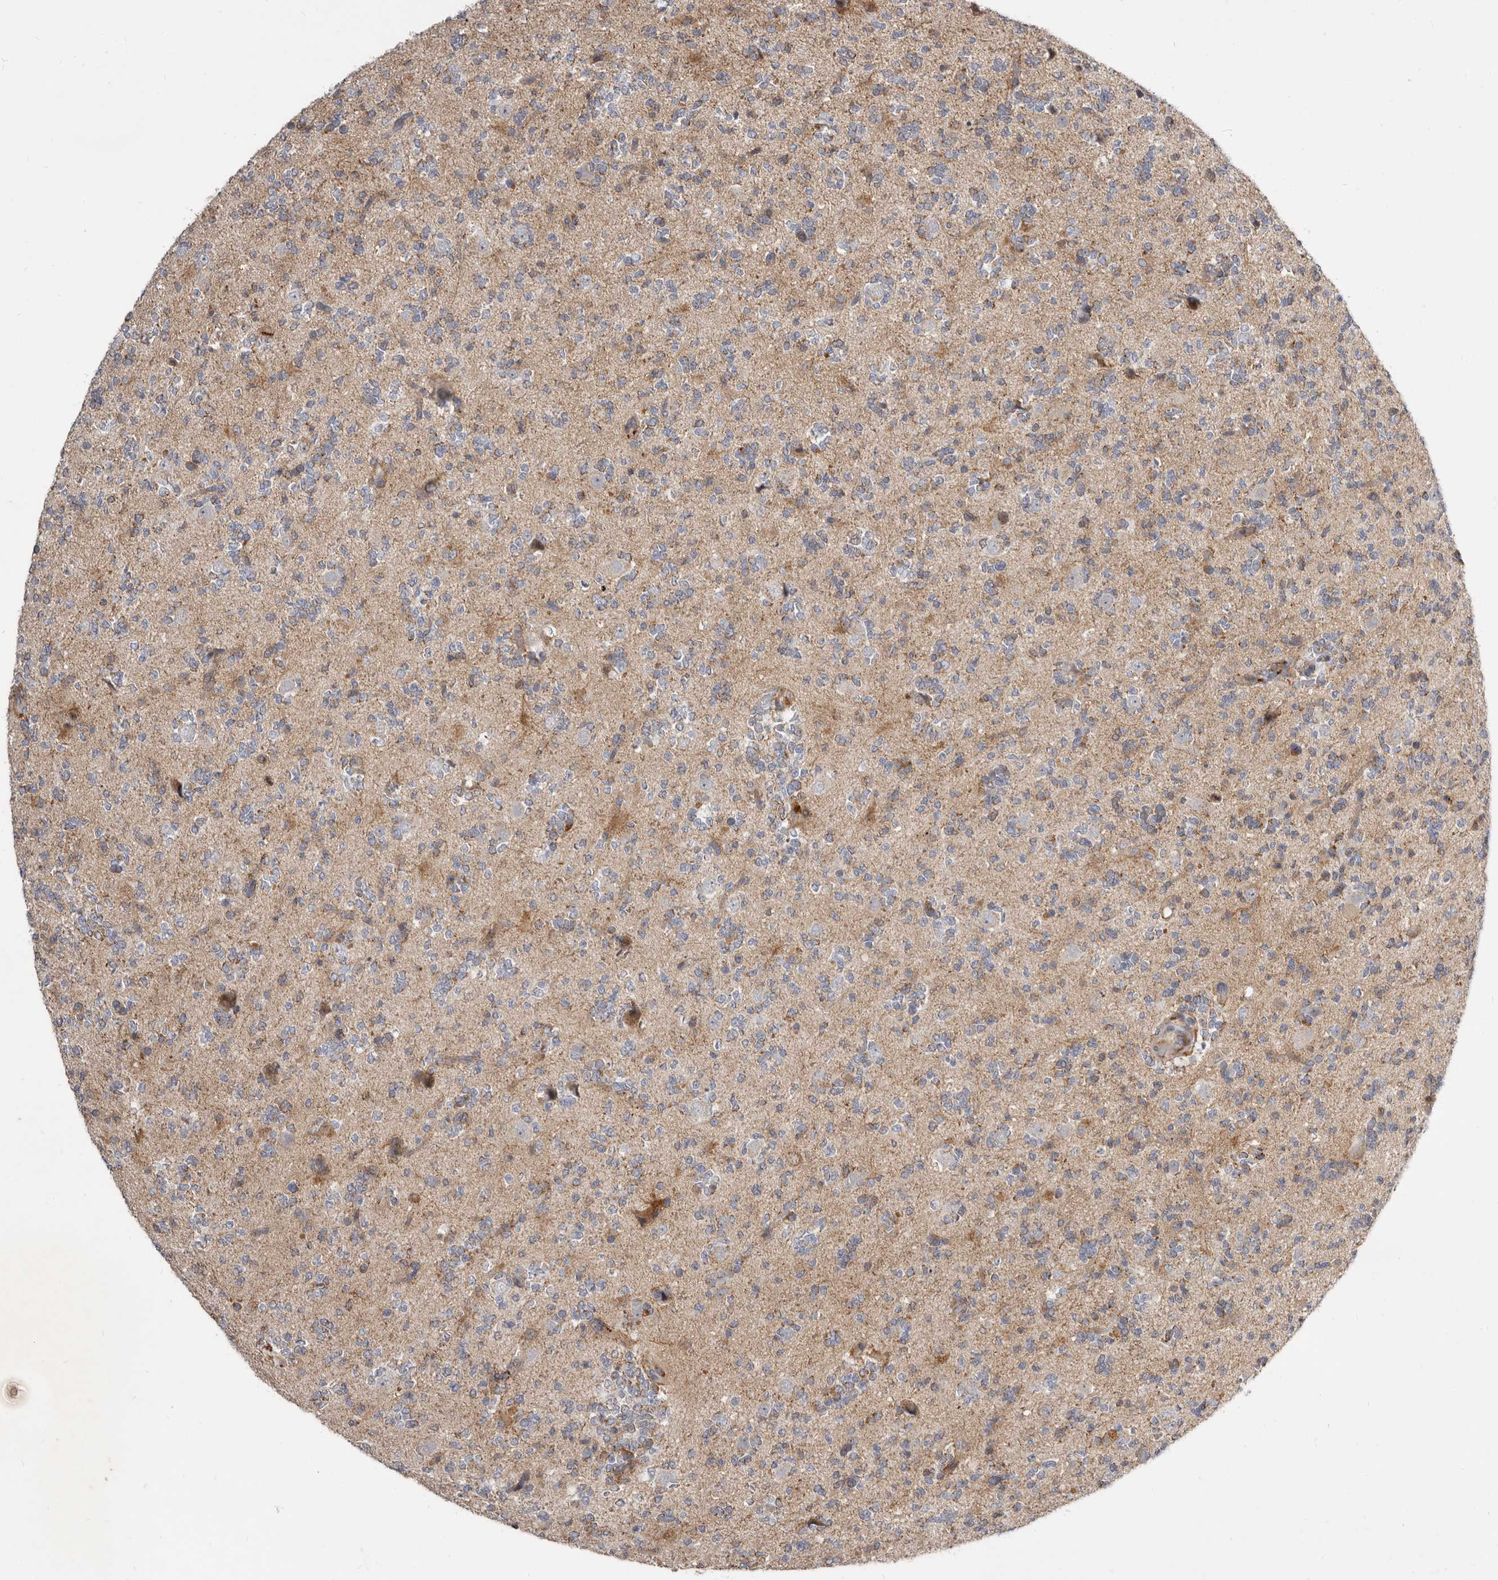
{"staining": {"intensity": "moderate", "quantity": "<25%", "location": "cytoplasmic/membranous"}, "tissue": "glioma", "cell_type": "Tumor cells", "image_type": "cancer", "snomed": [{"axis": "morphology", "description": "Glioma, malignant, High grade"}, {"axis": "topography", "description": "Brain"}], "caption": "High-power microscopy captured an IHC histopathology image of glioma, revealing moderate cytoplasmic/membranous positivity in approximately <25% of tumor cells.", "gene": "SMC4", "patient": {"sex": "female", "age": 62}}